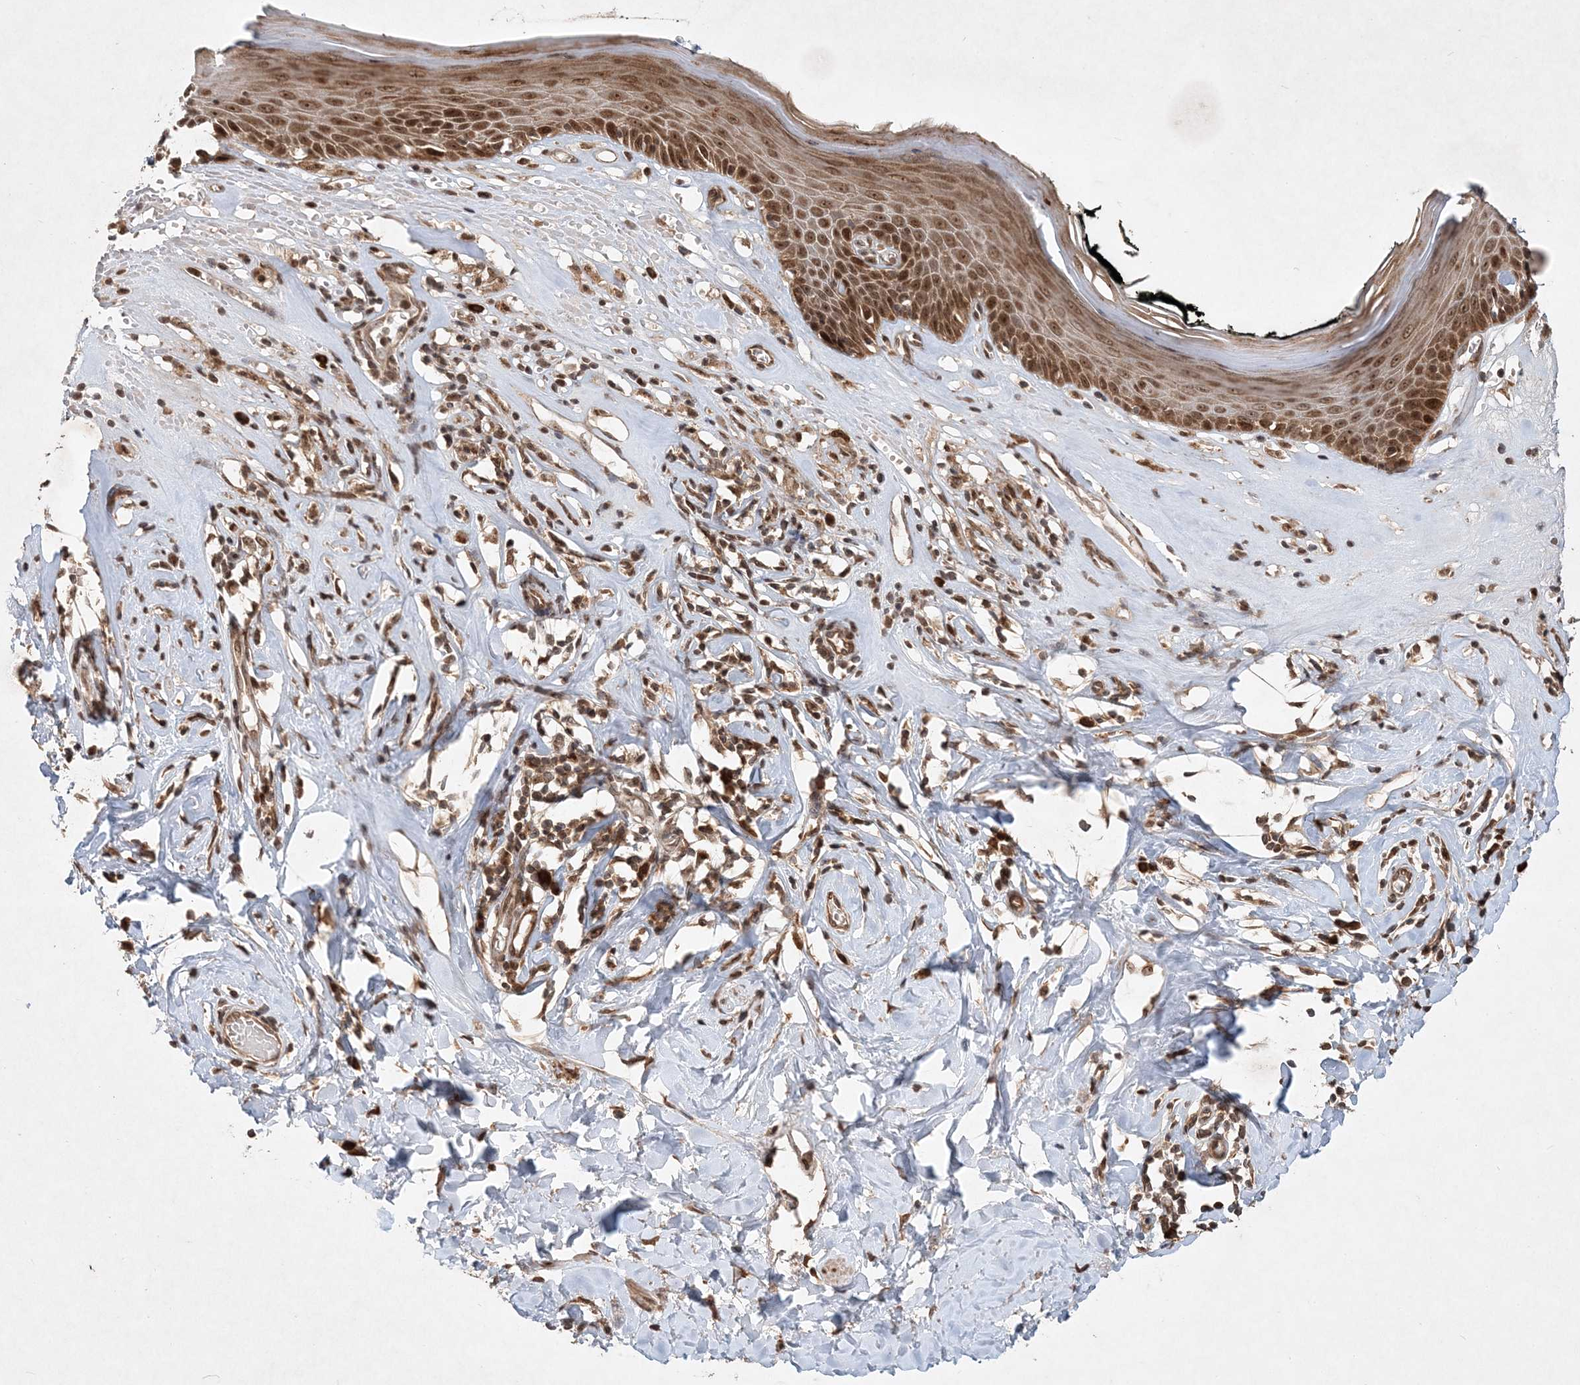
{"staining": {"intensity": "moderate", "quantity": ">75%", "location": "cytoplasmic/membranous,nuclear"}, "tissue": "skin", "cell_type": "Epidermal cells", "image_type": "normal", "snomed": [{"axis": "morphology", "description": "Normal tissue, NOS"}, {"axis": "morphology", "description": "Inflammation, NOS"}, {"axis": "topography", "description": "Vulva"}], "caption": "Immunohistochemistry photomicrograph of unremarkable skin: skin stained using IHC shows medium levels of moderate protein expression localized specifically in the cytoplasmic/membranous,nuclear of epidermal cells, appearing as a cytoplasmic/membranous,nuclear brown color.", "gene": "UBR3", "patient": {"sex": "female", "age": 84}}